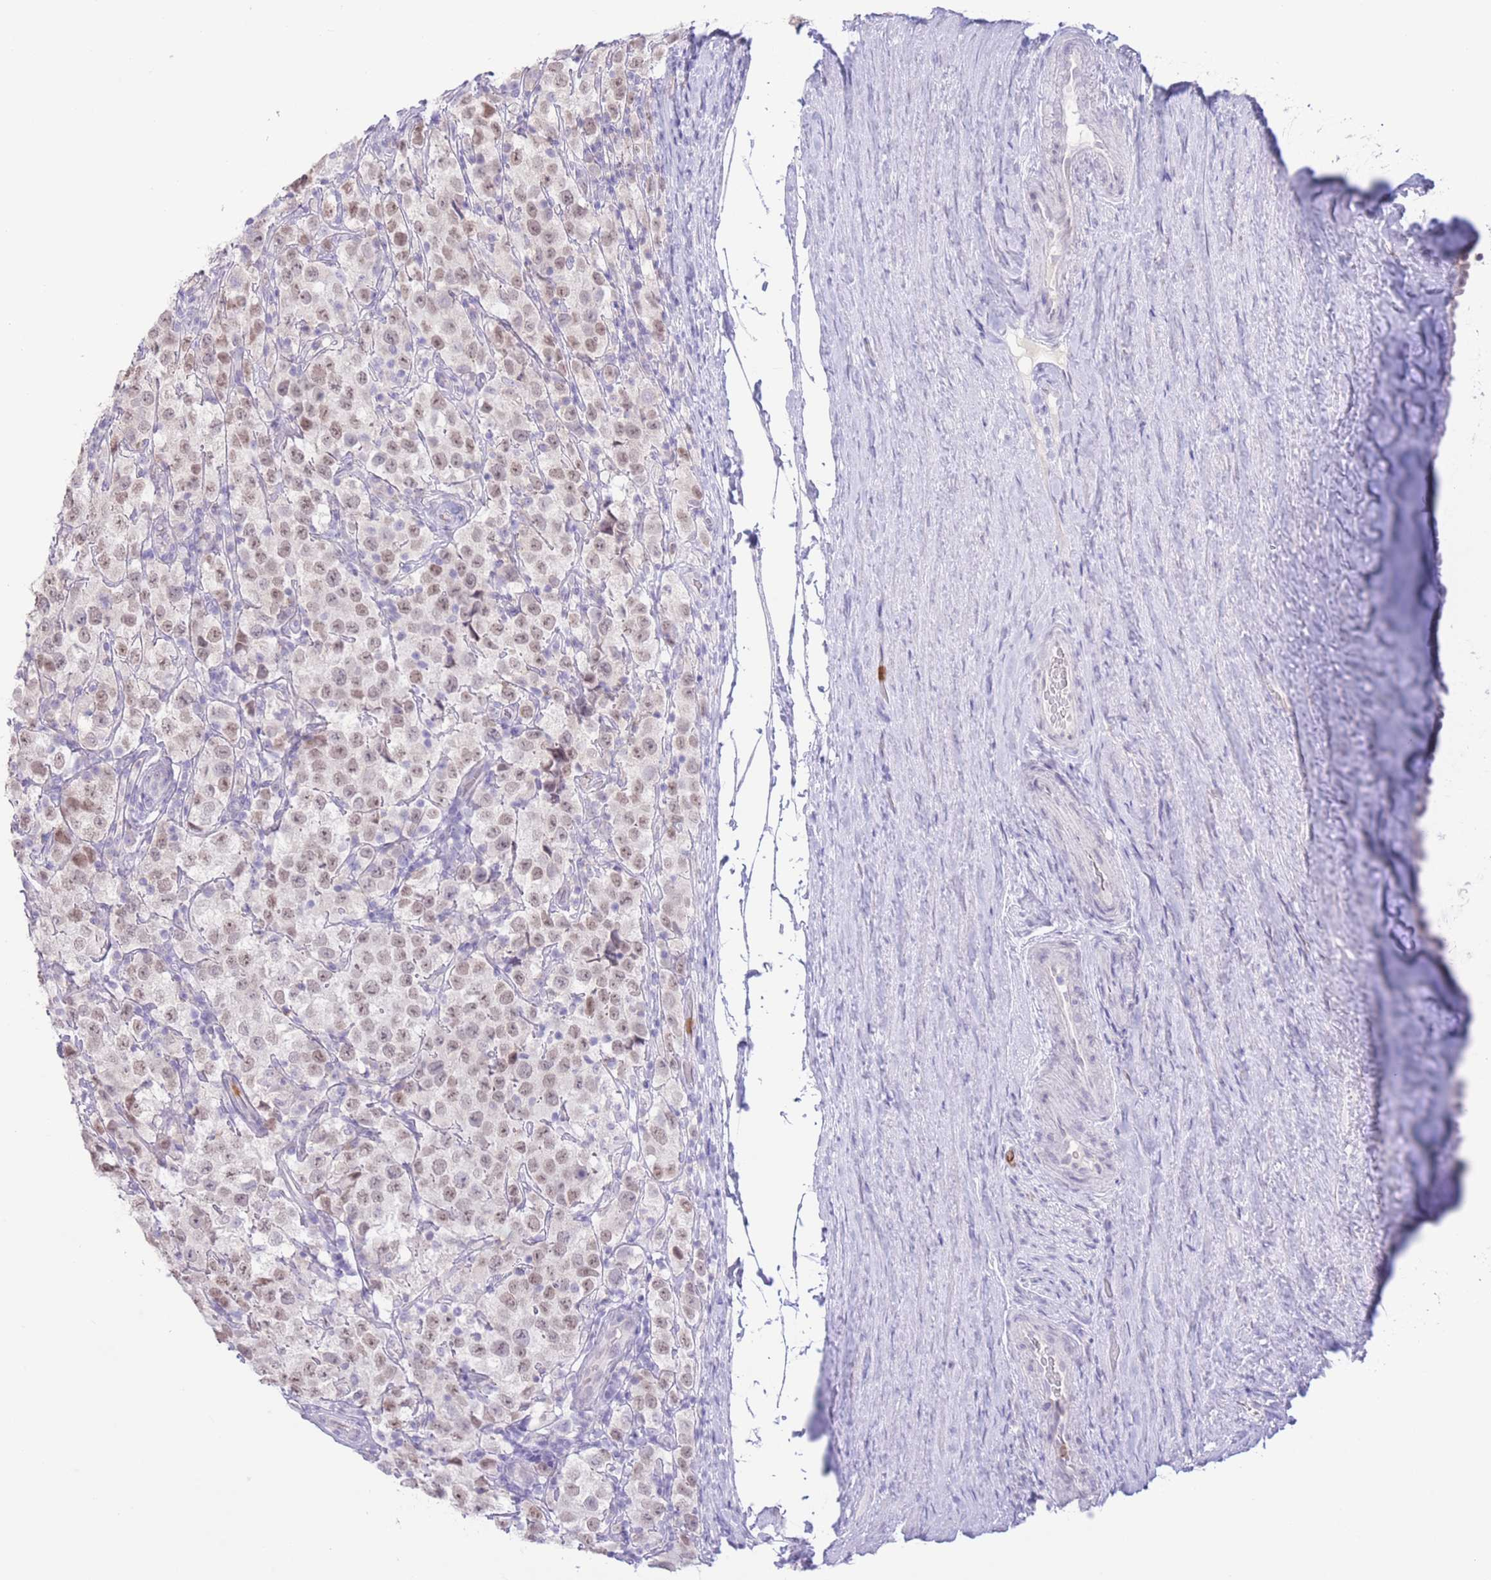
{"staining": {"intensity": "weak", "quantity": ">75%", "location": "nuclear"}, "tissue": "testis cancer", "cell_type": "Tumor cells", "image_type": "cancer", "snomed": [{"axis": "morphology", "description": "Seminoma, NOS"}, {"axis": "morphology", "description": "Carcinoma, Embryonal, NOS"}, {"axis": "topography", "description": "Testis"}], "caption": "A brown stain highlights weak nuclear staining of a protein in testis cancer (embryonal carcinoma) tumor cells.", "gene": "LCLAT1", "patient": {"sex": "male", "age": 41}}